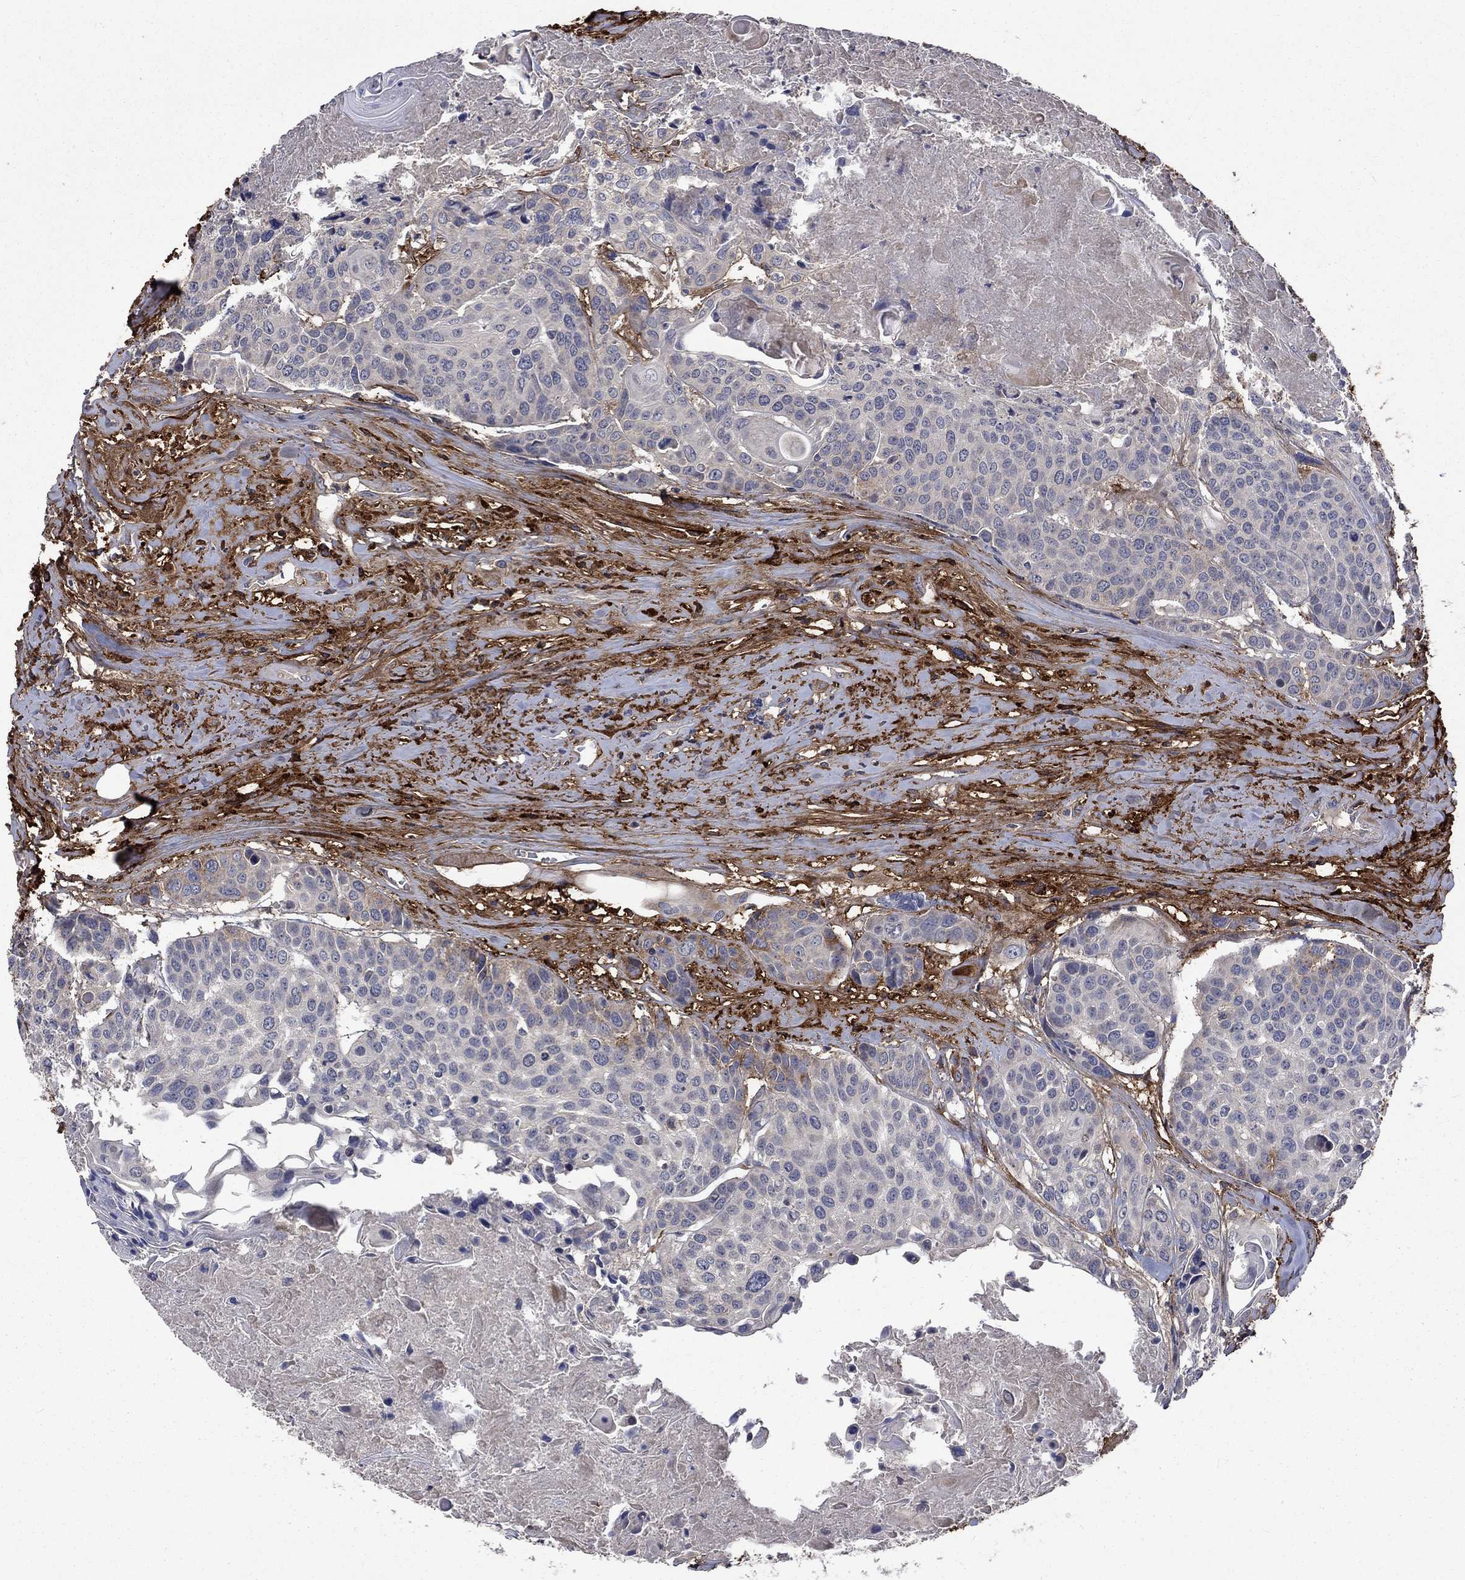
{"staining": {"intensity": "negative", "quantity": "none", "location": "none"}, "tissue": "head and neck cancer", "cell_type": "Tumor cells", "image_type": "cancer", "snomed": [{"axis": "morphology", "description": "Squamous cell carcinoma, NOS"}, {"axis": "topography", "description": "Oral tissue"}, {"axis": "topography", "description": "Head-Neck"}], "caption": "The image shows no staining of tumor cells in head and neck squamous cell carcinoma.", "gene": "VCAN", "patient": {"sex": "male", "age": 56}}